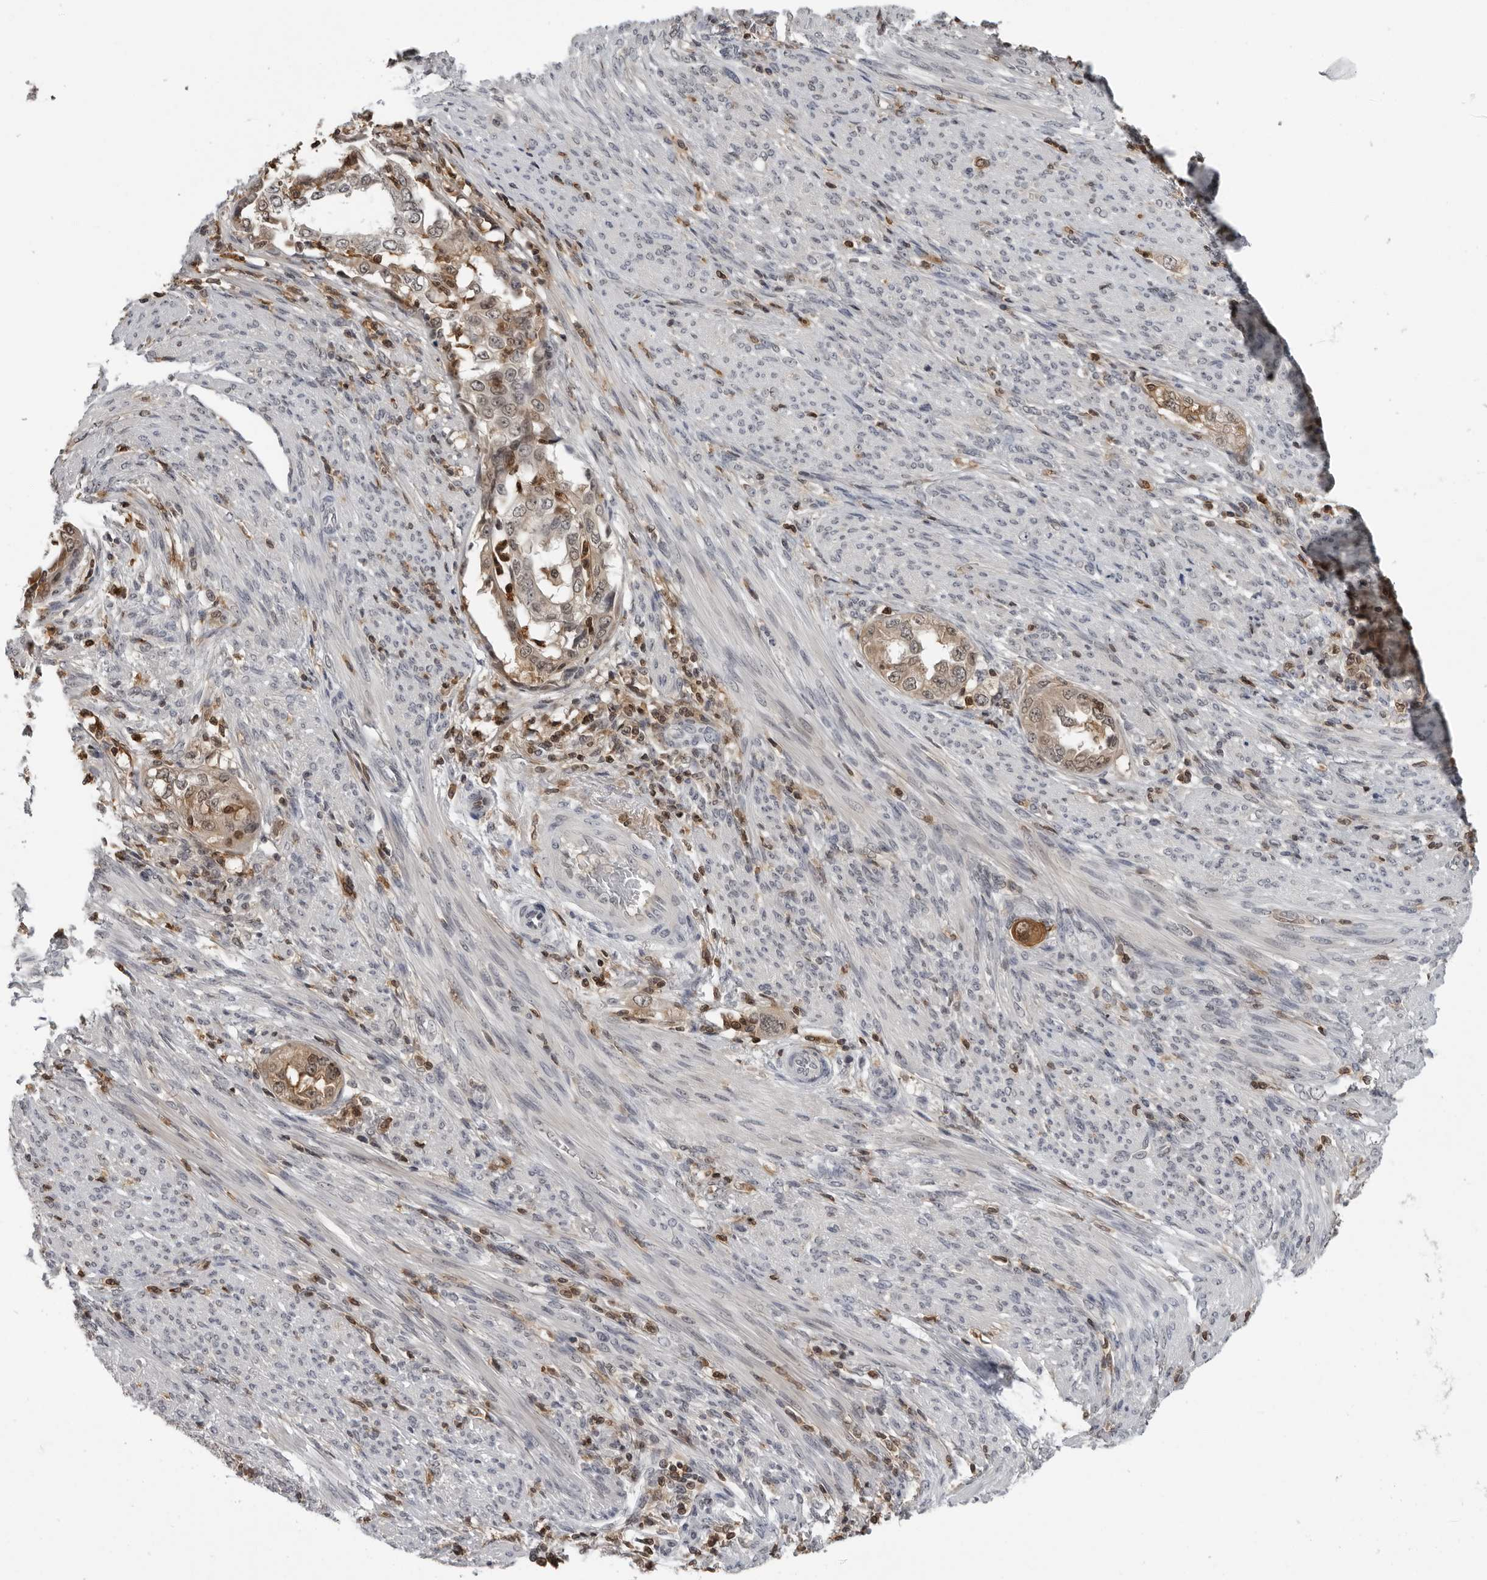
{"staining": {"intensity": "weak", "quantity": ">75%", "location": "cytoplasmic/membranous"}, "tissue": "endometrial cancer", "cell_type": "Tumor cells", "image_type": "cancer", "snomed": [{"axis": "morphology", "description": "Adenocarcinoma, NOS"}, {"axis": "topography", "description": "Endometrium"}], "caption": "This micrograph reveals adenocarcinoma (endometrial) stained with immunohistochemistry (IHC) to label a protein in brown. The cytoplasmic/membranous of tumor cells show weak positivity for the protein. Nuclei are counter-stained blue.", "gene": "HSPH1", "patient": {"sex": "female", "age": 85}}